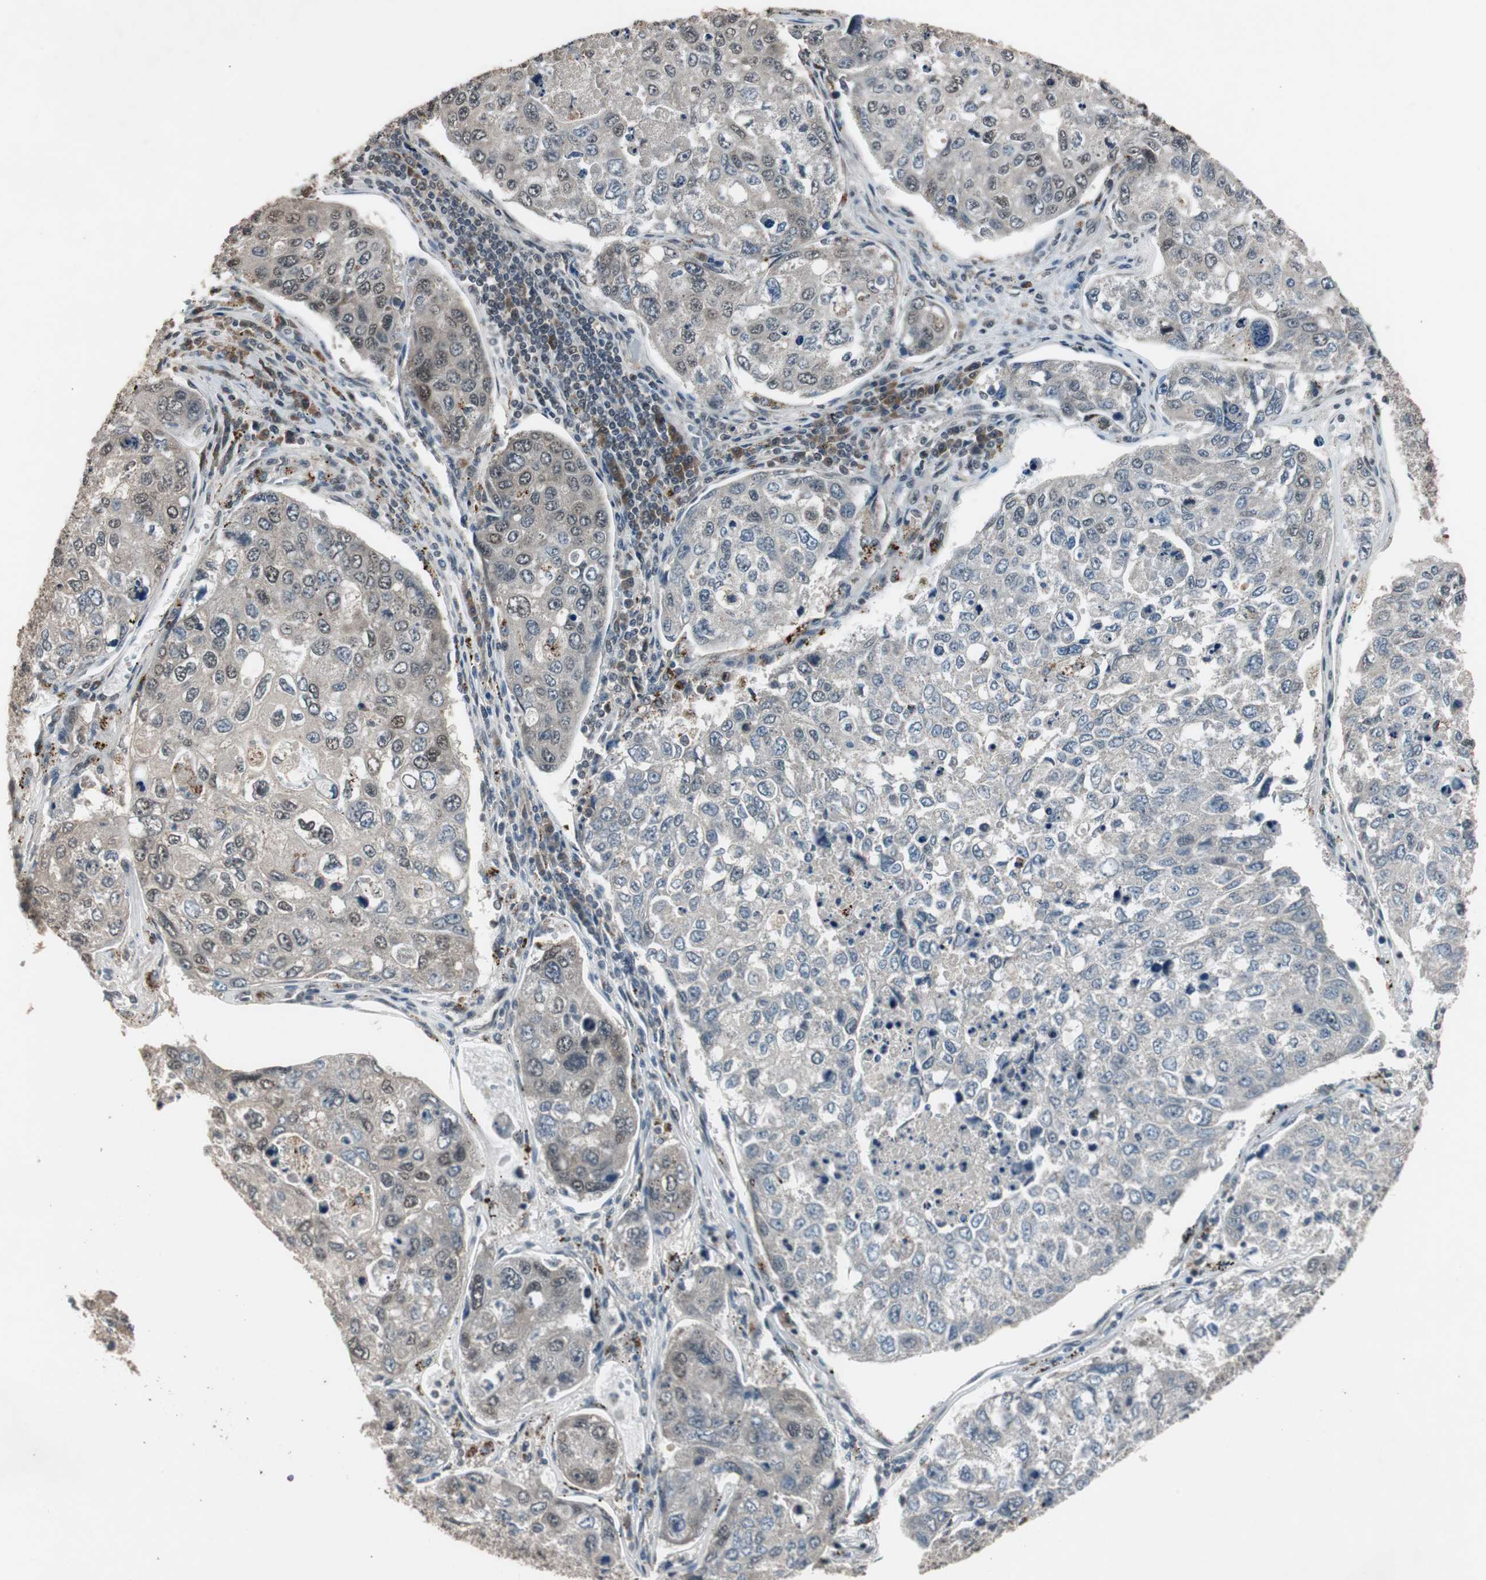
{"staining": {"intensity": "weak", "quantity": ">75%", "location": "cytoplasmic/membranous,nuclear"}, "tissue": "urothelial cancer", "cell_type": "Tumor cells", "image_type": "cancer", "snomed": [{"axis": "morphology", "description": "Urothelial carcinoma, High grade"}, {"axis": "topography", "description": "Lymph node"}, {"axis": "topography", "description": "Urinary bladder"}], "caption": "Protein staining of urothelial cancer tissue demonstrates weak cytoplasmic/membranous and nuclear expression in approximately >75% of tumor cells.", "gene": "BOLA1", "patient": {"sex": "male", "age": 51}}